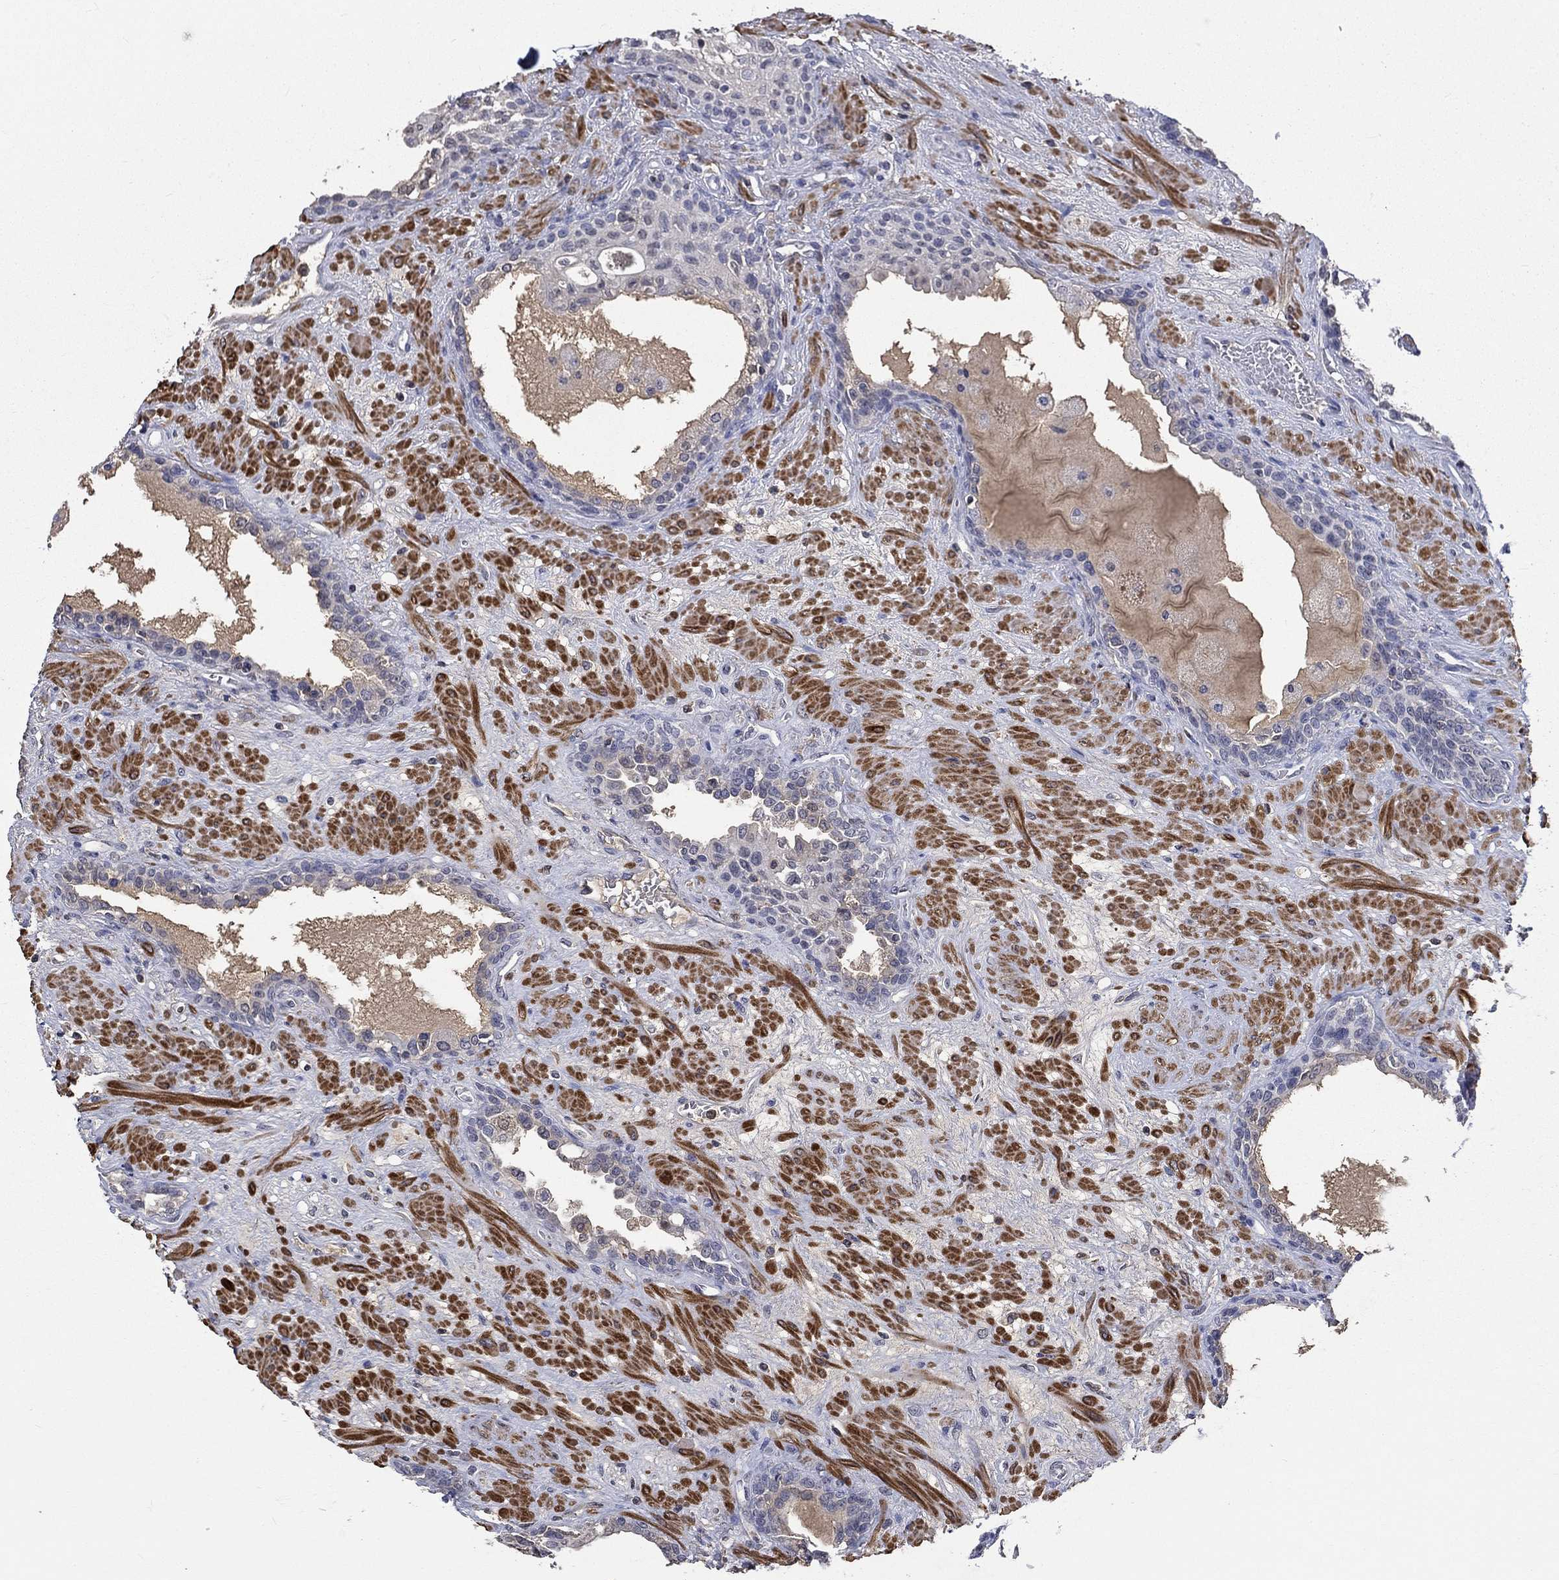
{"staining": {"intensity": "negative", "quantity": "none", "location": "none"}, "tissue": "prostate", "cell_type": "Glandular cells", "image_type": "normal", "snomed": [{"axis": "morphology", "description": "Normal tissue, NOS"}, {"axis": "topography", "description": "Prostate"}], "caption": "An image of human prostate is negative for staining in glandular cells. Brightfield microscopy of immunohistochemistry stained with DAB (brown) and hematoxylin (blue), captured at high magnification.", "gene": "ZBTB18", "patient": {"sex": "male", "age": 63}}